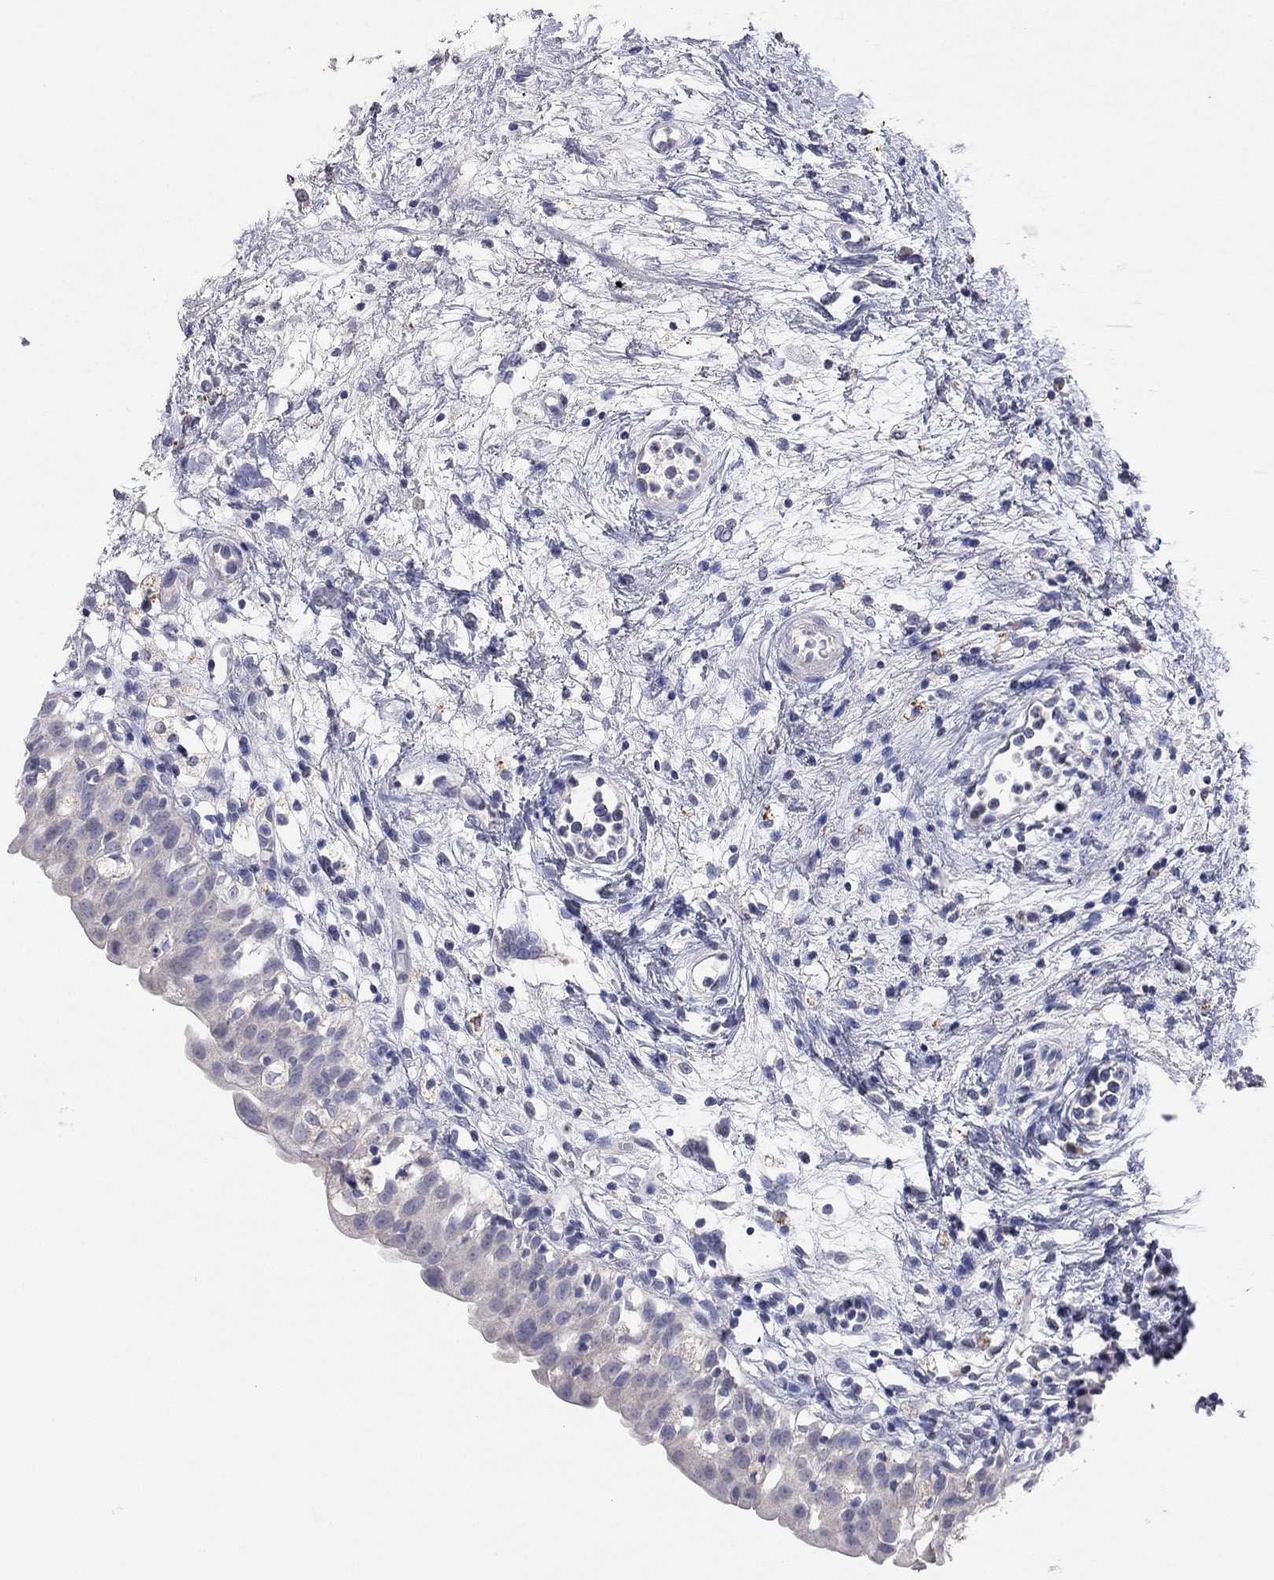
{"staining": {"intensity": "negative", "quantity": "none", "location": "none"}, "tissue": "urinary bladder", "cell_type": "Urothelial cells", "image_type": "normal", "snomed": [{"axis": "morphology", "description": "Normal tissue, NOS"}, {"axis": "topography", "description": "Urinary bladder"}], "caption": "There is no significant expression in urothelial cells of urinary bladder.", "gene": "MMP13", "patient": {"sex": "male", "age": 76}}